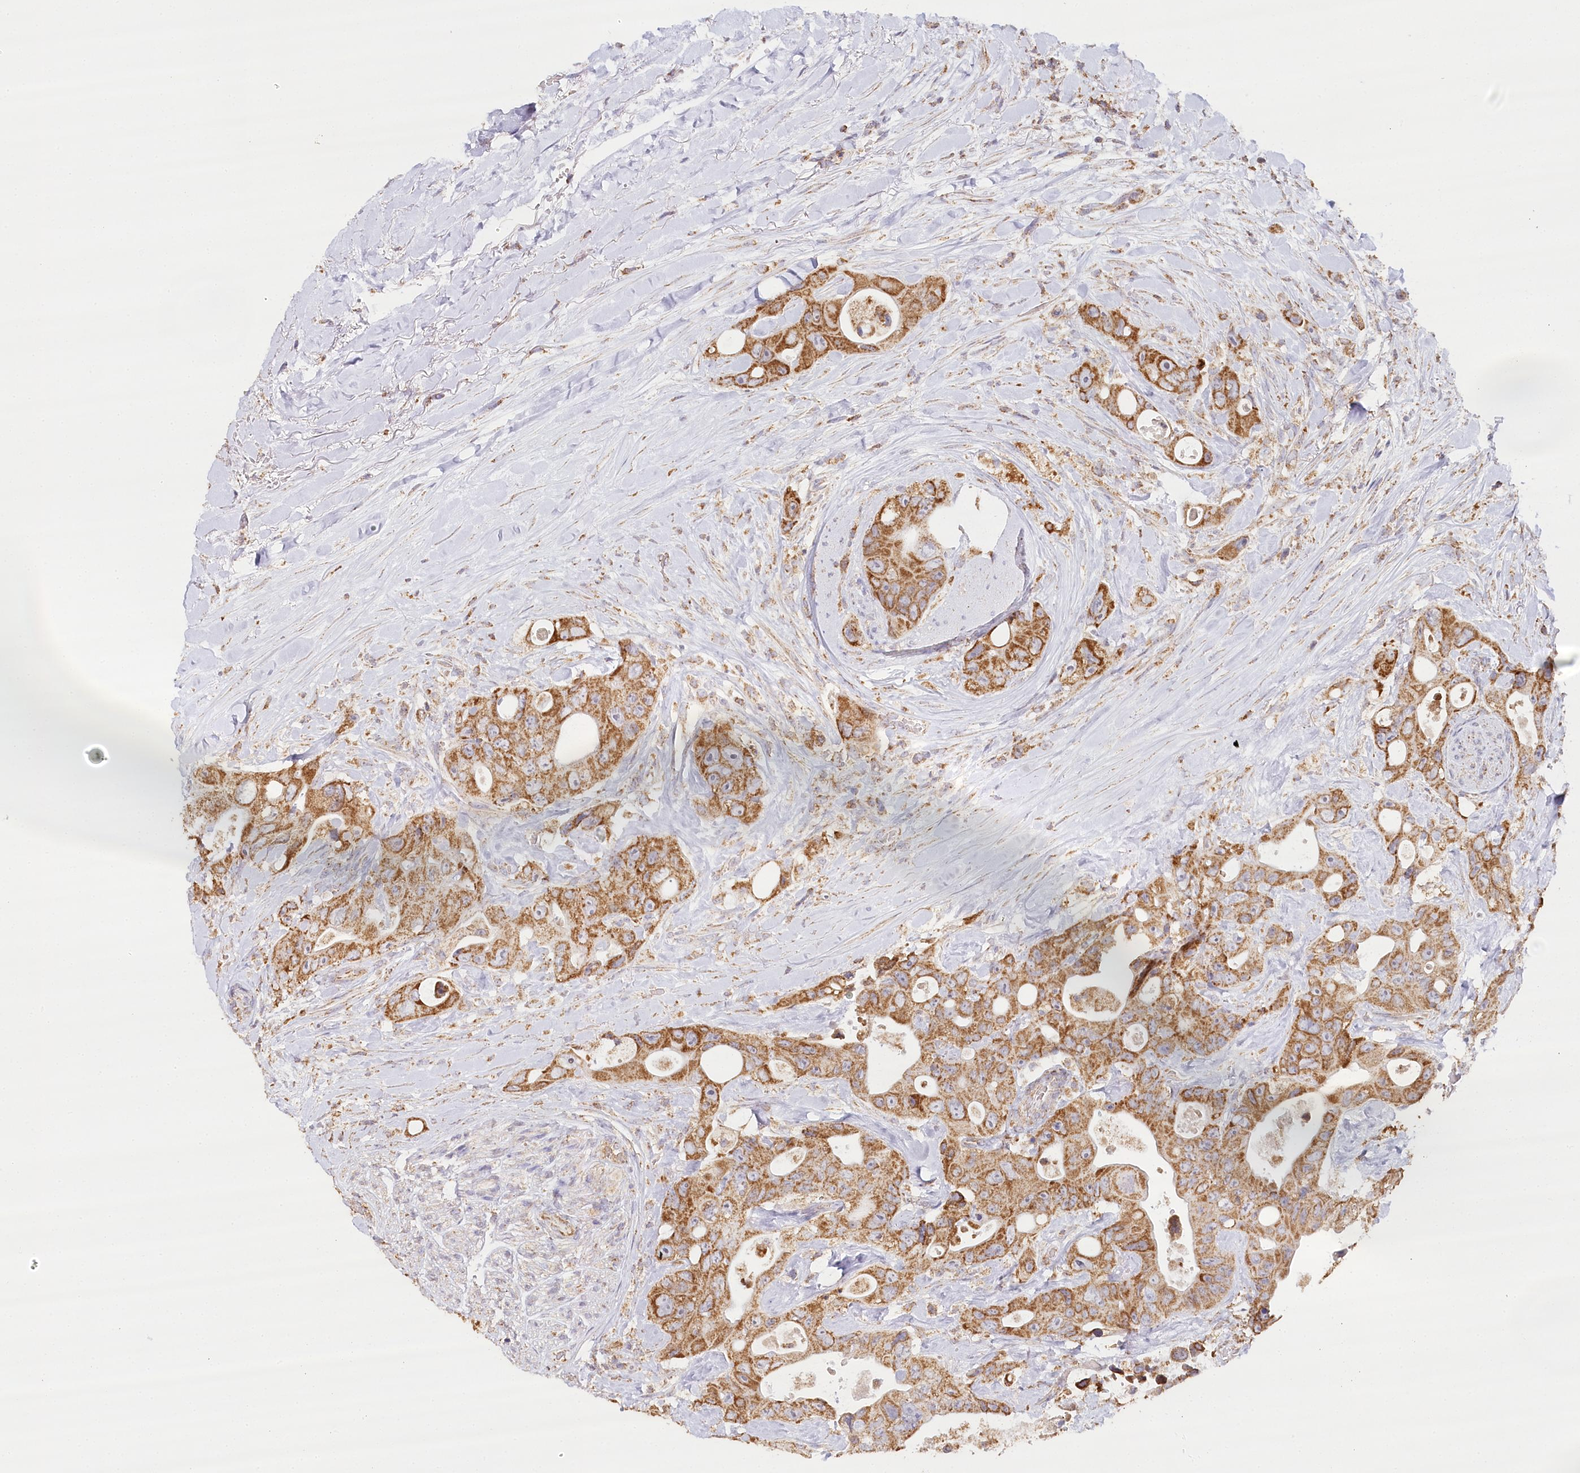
{"staining": {"intensity": "moderate", "quantity": ">75%", "location": "cytoplasmic/membranous"}, "tissue": "colorectal cancer", "cell_type": "Tumor cells", "image_type": "cancer", "snomed": [{"axis": "morphology", "description": "Adenocarcinoma, NOS"}, {"axis": "topography", "description": "Colon"}], "caption": "A high-resolution image shows immunohistochemistry (IHC) staining of colorectal cancer (adenocarcinoma), which demonstrates moderate cytoplasmic/membranous expression in about >75% of tumor cells.", "gene": "MMP25", "patient": {"sex": "female", "age": 46}}